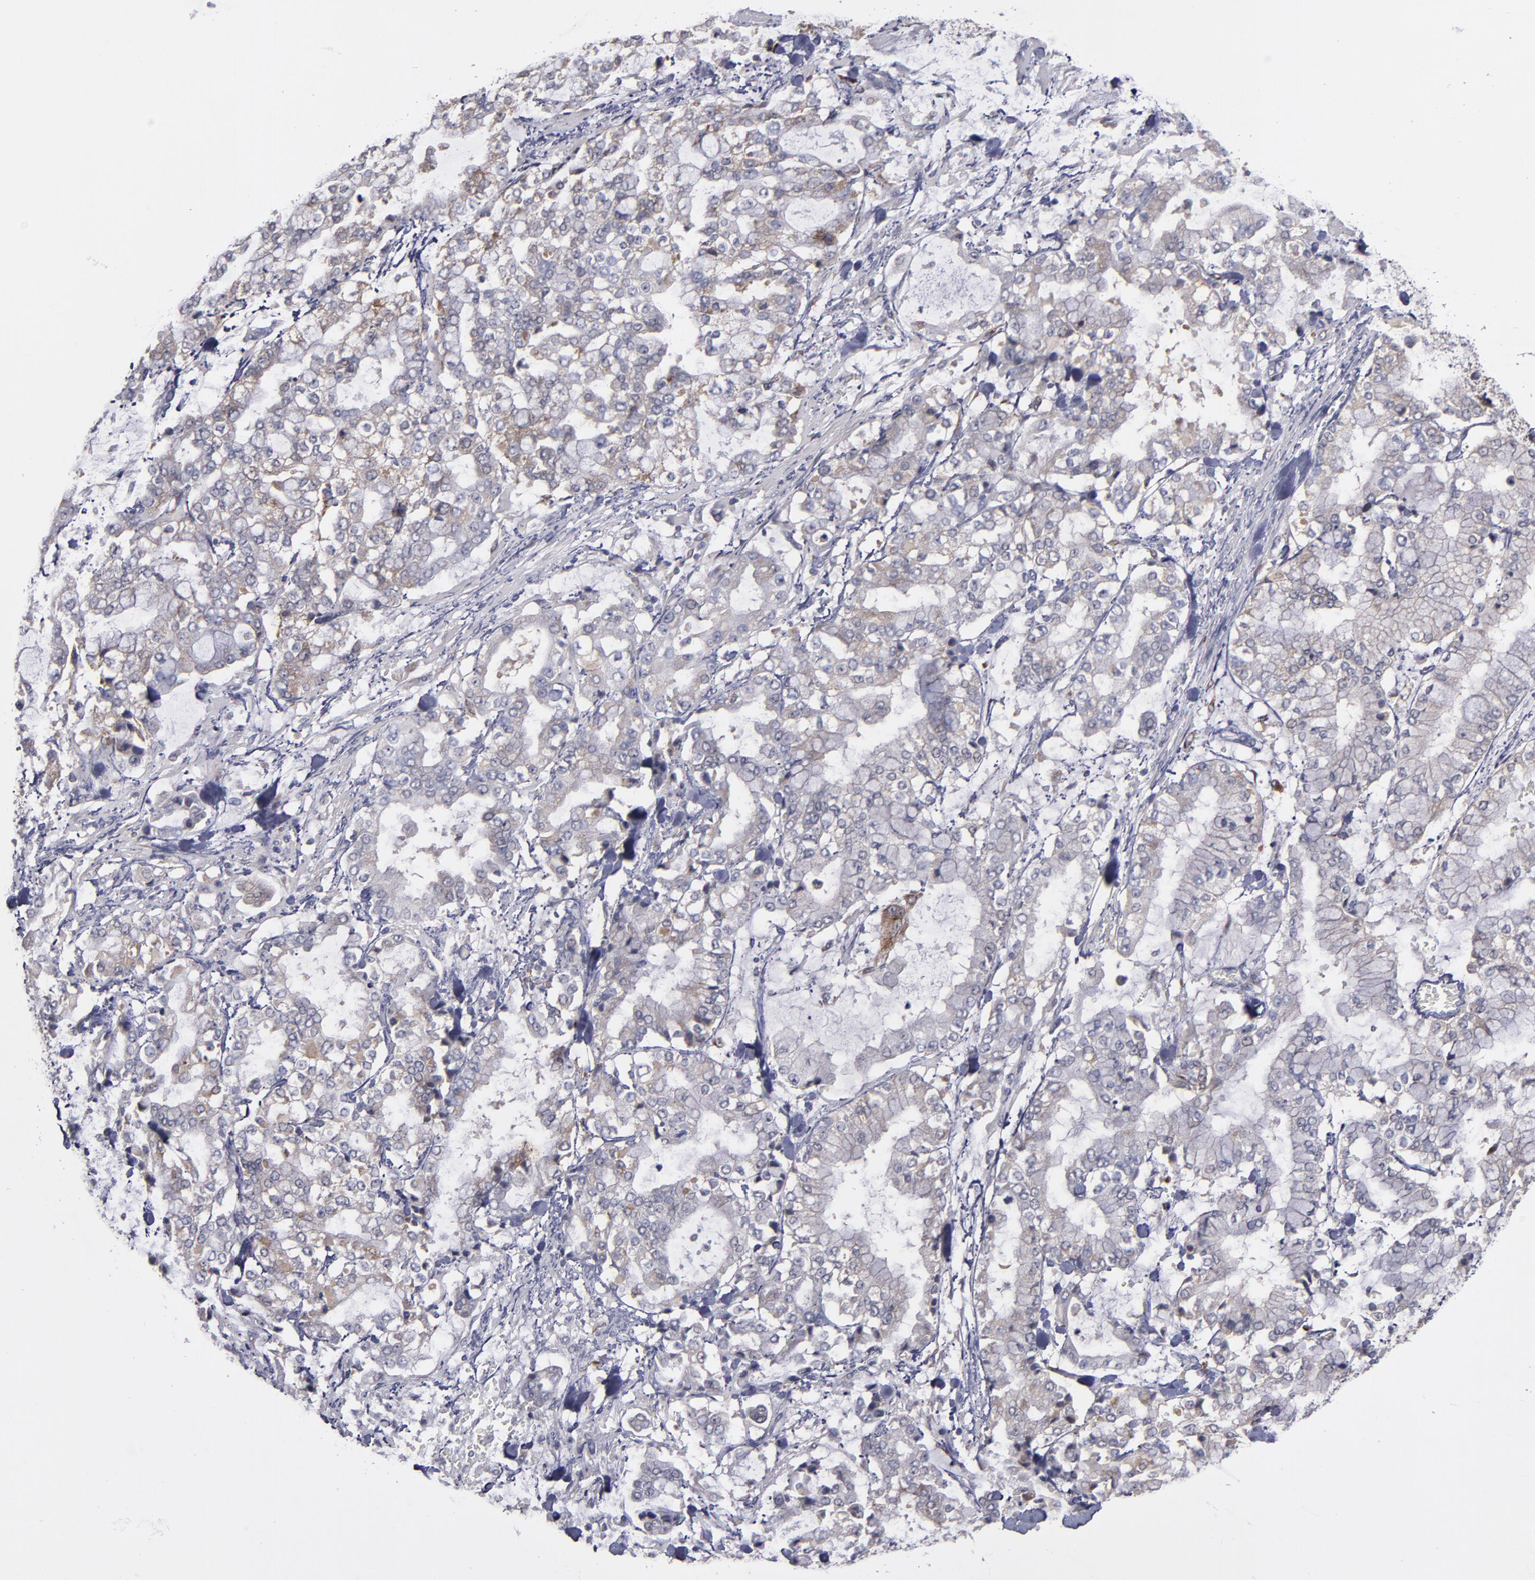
{"staining": {"intensity": "weak", "quantity": "25%-75%", "location": "cytoplasmic/membranous"}, "tissue": "stomach cancer", "cell_type": "Tumor cells", "image_type": "cancer", "snomed": [{"axis": "morphology", "description": "Normal tissue, NOS"}, {"axis": "morphology", "description": "Adenocarcinoma, NOS"}, {"axis": "topography", "description": "Stomach, upper"}, {"axis": "topography", "description": "Stomach"}], "caption": "IHC photomicrograph of neoplastic tissue: human stomach cancer (adenocarcinoma) stained using IHC displays low levels of weak protein expression localized specifically in the cytoplasmic/membranous of tumor cells, appearing as a cytoplasmic/membranous brown color.", "gene": "MMP11", "patient": {"sex": "male", "age": 76}}